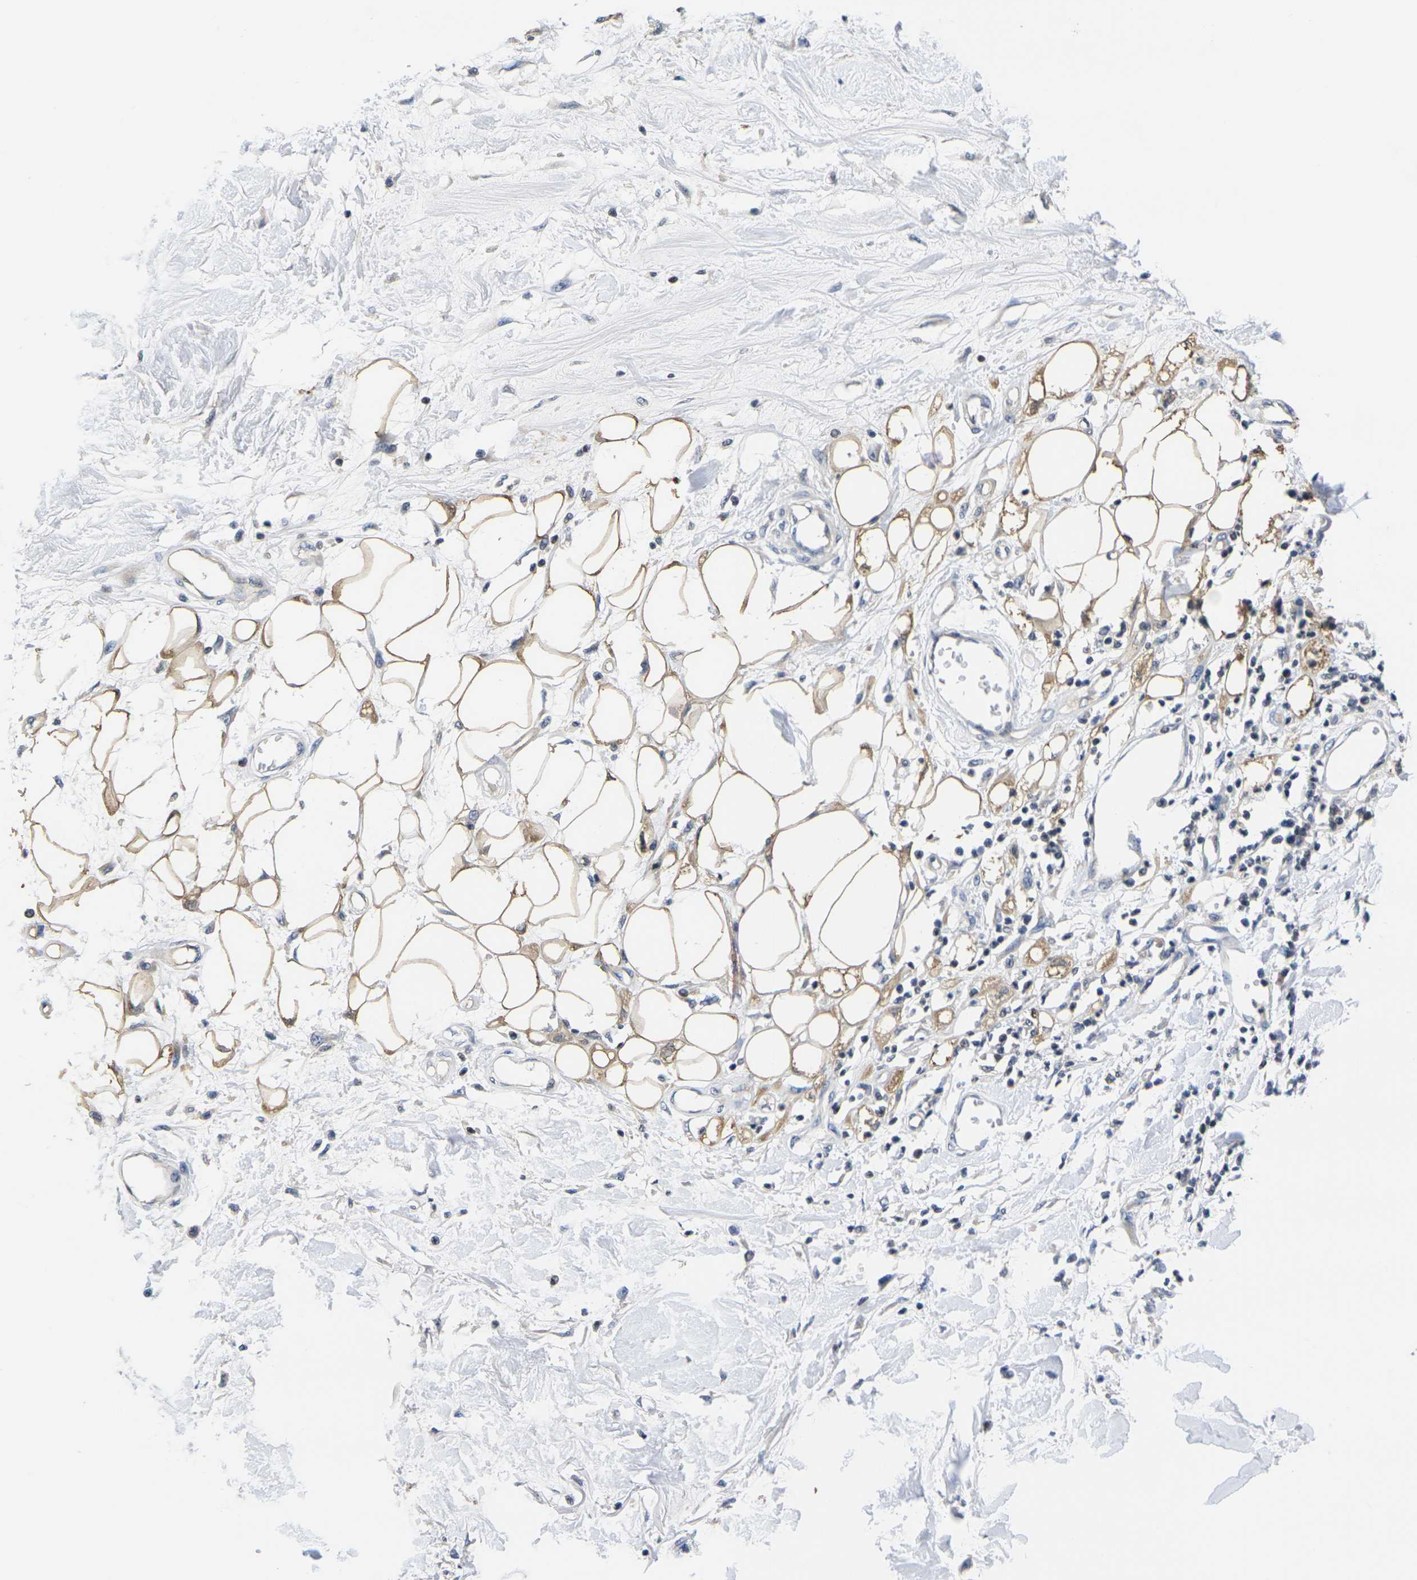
{"staining": {"intensity": "moderate", "quantity": "25%-75%", "location": "cytoplasmic/membranous"}, "tissue": "adipose tissue", "cell_type": "Adipocytes", "image_type": "normal", "snomed": [{"axis": "morphology", "description": "Normal tissue, NOS"}, {"axis": "morphology", "description": "Squamous cell carcinoma, NOS"}, {"axis": "topography", "description": "Skin"}, {"axis": "topography", "description": "Peripheral nerve tissue"}], "caption": "Immunohistochemical staining of unremarkable human adipose tissue shows 25%-75% levels of moderate cytoplasmic/membranous protein staining in about 25%-75% of adipocytes.", "gene": "IKZF1", "patient": {"sex": "male", "age": 83}}